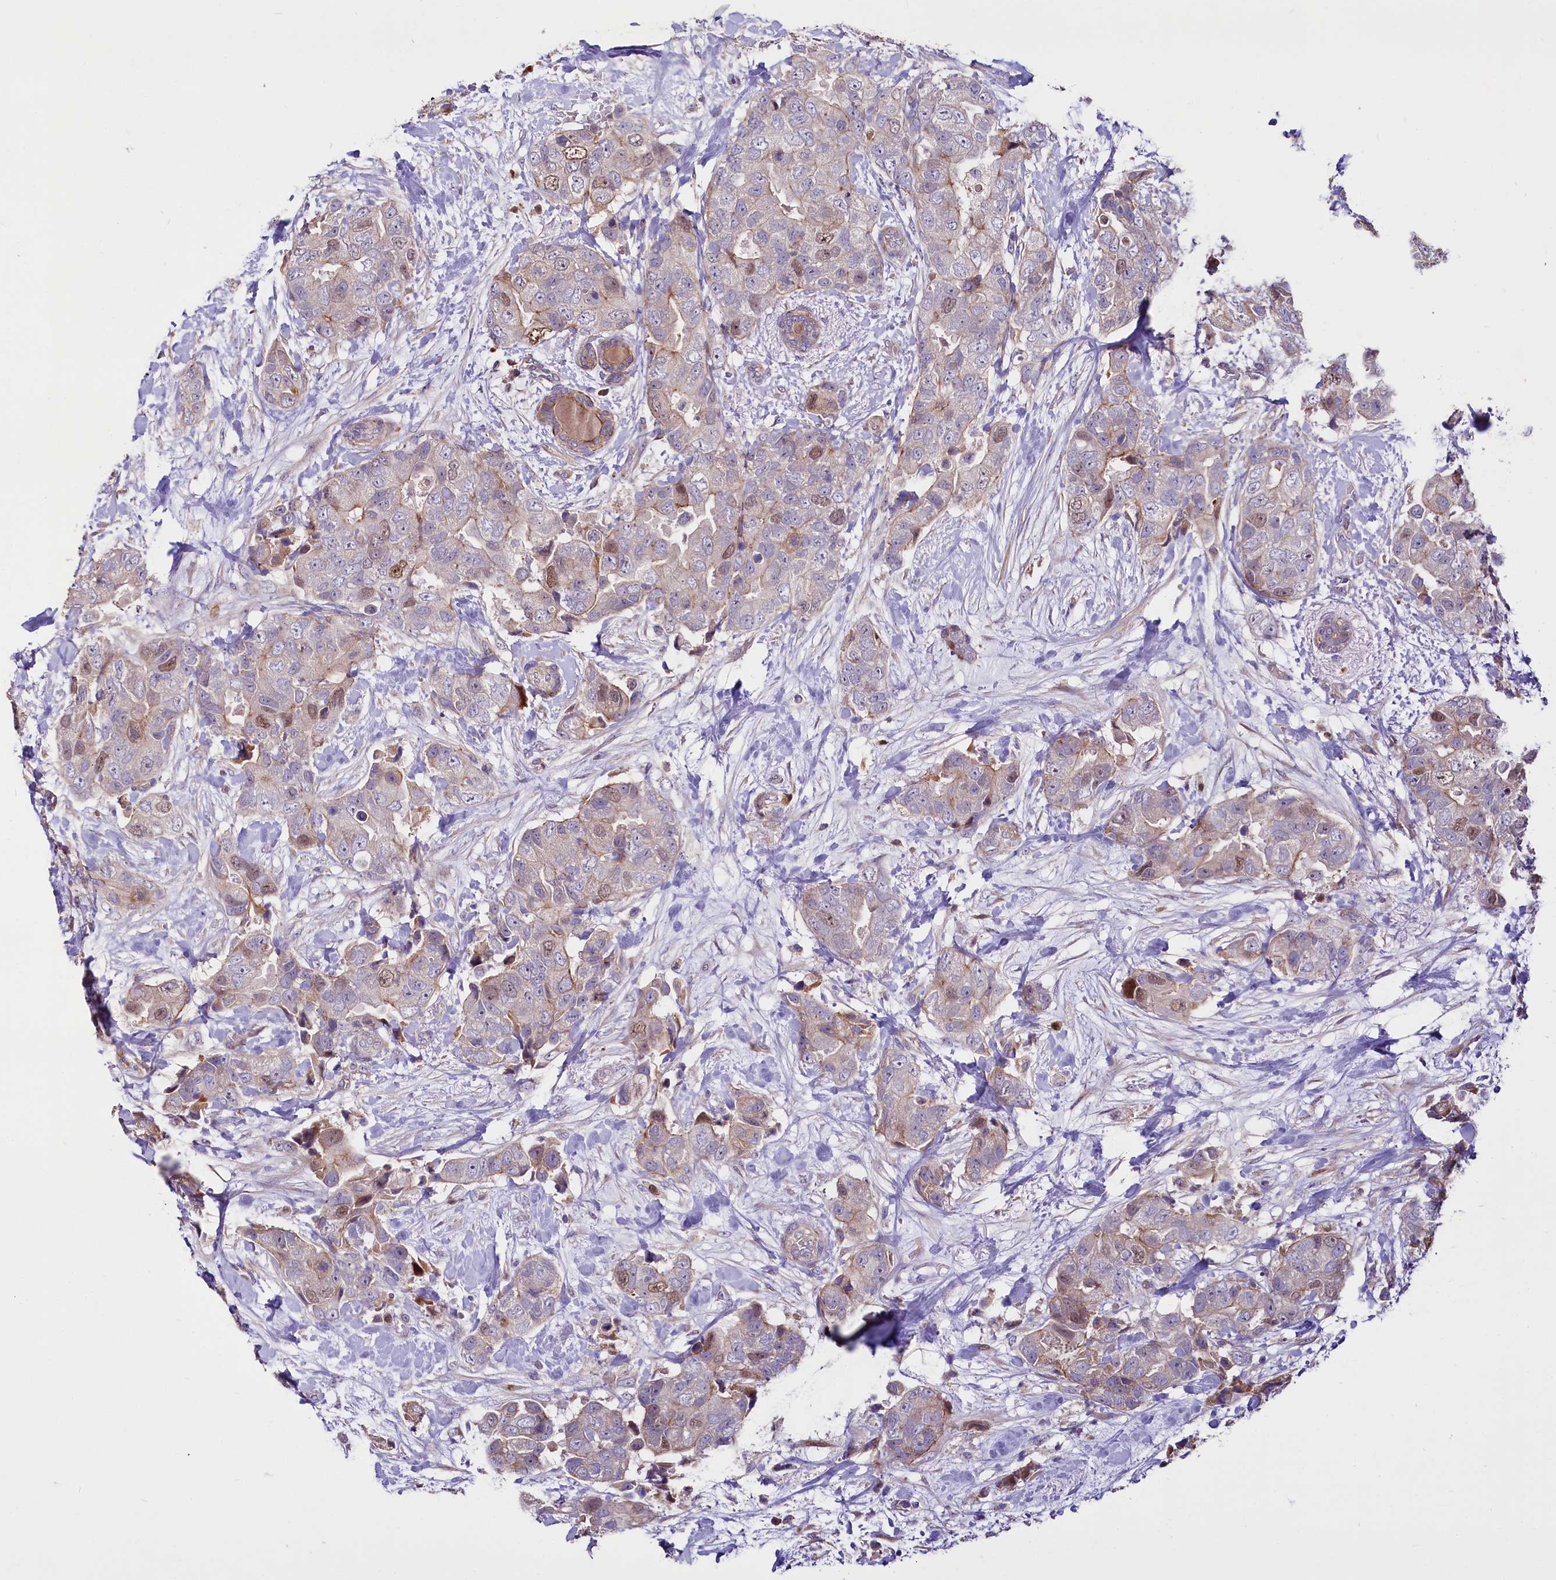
{"staining": {"intensity": "weak", "quantity": "25%-75%", "location": "cytoplasmic/membranous,nuclear"}, "tissue": "breast cancer", "cell_type": "Tumor cells", "image_type": "cancer", "snomed": [{"axis": "morphology", "description": "Duct carcinoma"}, {"axis": "topography", "description": "Breast"}], "caption": "Weak cytoplasmic/membranous and nuclear expression is seen in about 25%-75% of tumor cells in breast cancer. (Stains: DAB (3,3'-diaminobenzidine) in brown, nuclei in blue, Microscopy: brightfield microscopy at high magnification).", "gene": "WNT8A", "patient": {"sex": "female", "age": 62}}